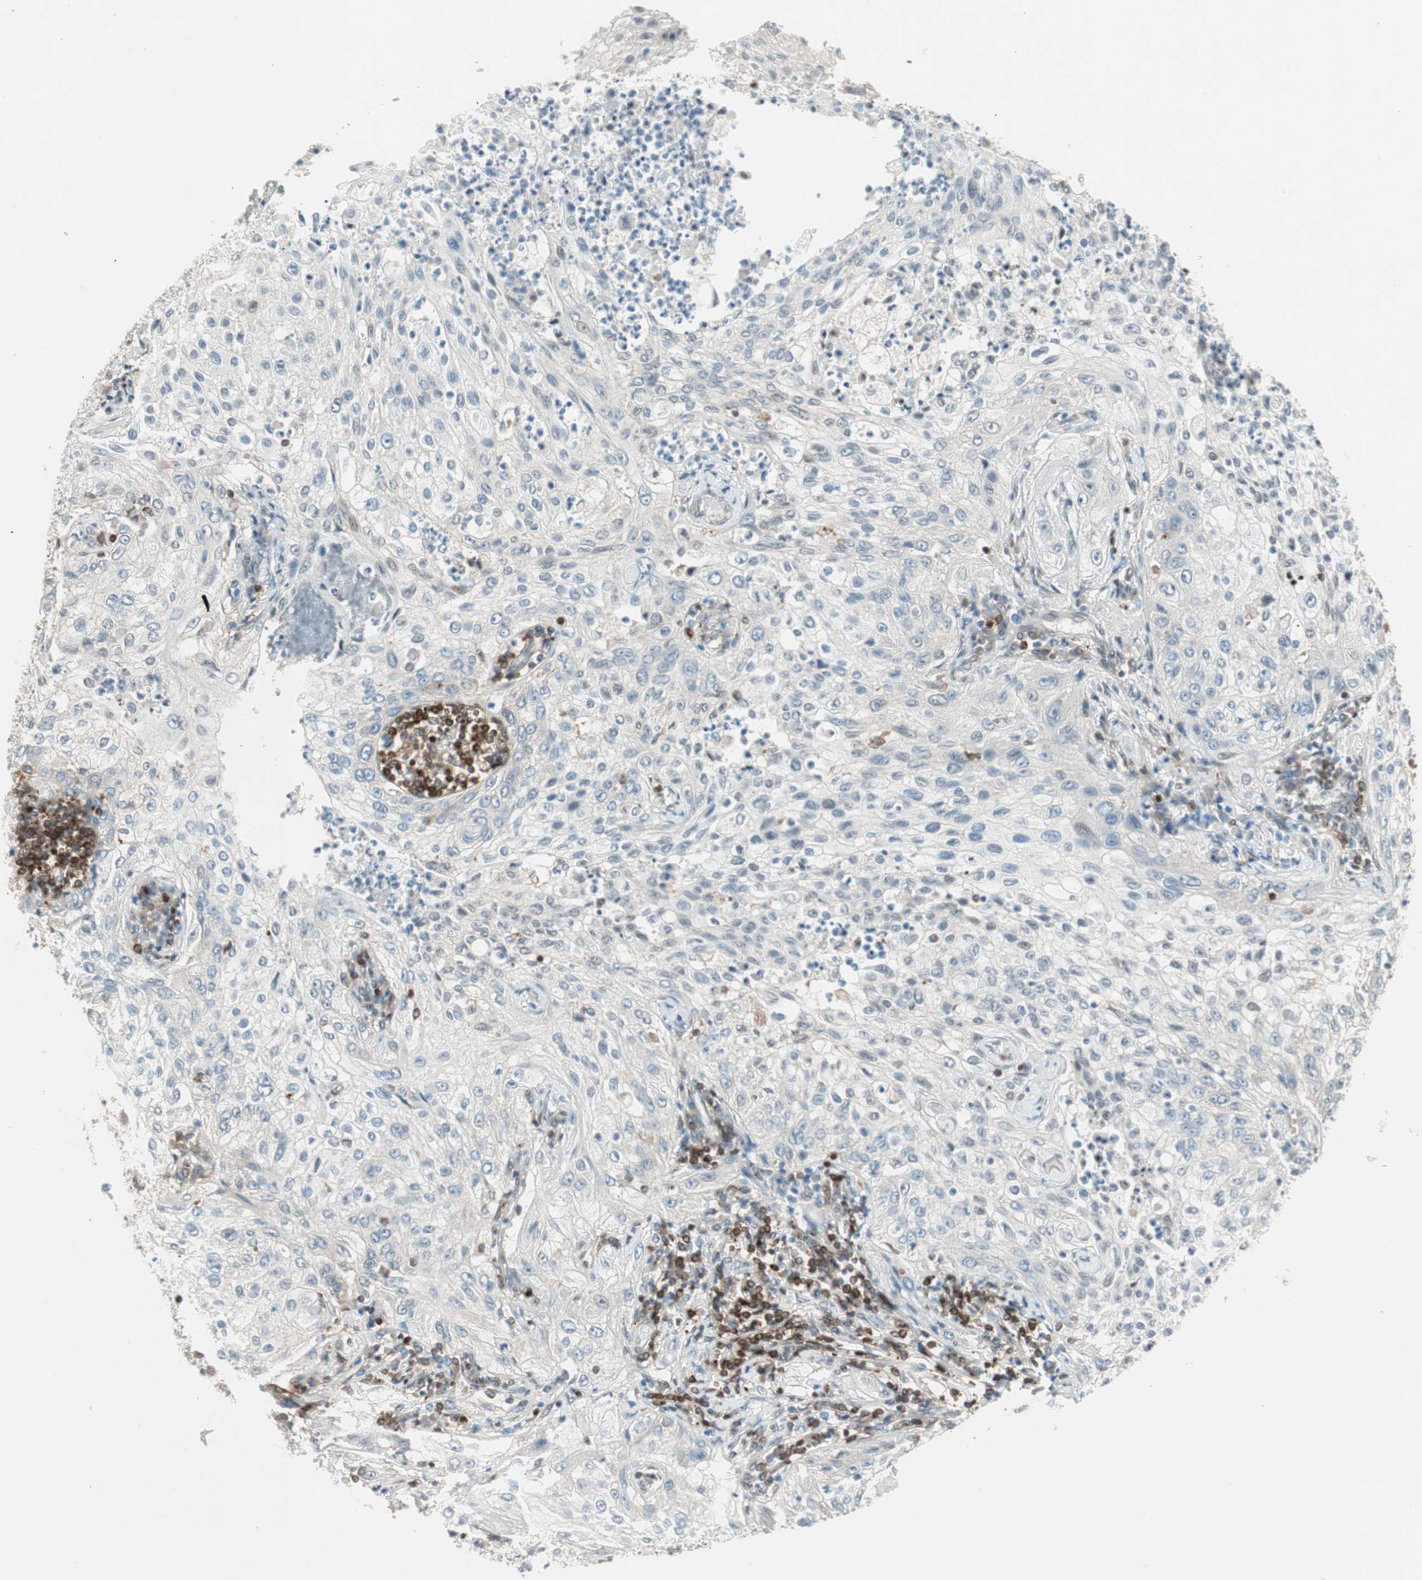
{"staining": {"intensity": "negative", "quantity": "none", "location": "none"}, "tissue": "lung cancer", "cell_type": "Tumor cells", "image_type": "cancer", "snomed": [{"axis": "morphology", "description": "Inflammation, NOS"}, {"axis": "morphology", "description": "Squamous cell carcinoma, NOS"}, {"axis": "topography", "description": "Lymph node"}, {"axis": "topography", "description": "Soft tissue"}, {"axis": "topography", "description": "Lung"}], "caption": "This histopathology image is of lung cancer stained with immunohistochemistry to label a protein in brown with the nuclei are counter-stained blue. There is no positivity in tumor cells. (DAB (3,3'-diaminobenzidine) IHC, high magnification).", "gene": "BIN1", "patient": {"sex": "male", "age": 66}}